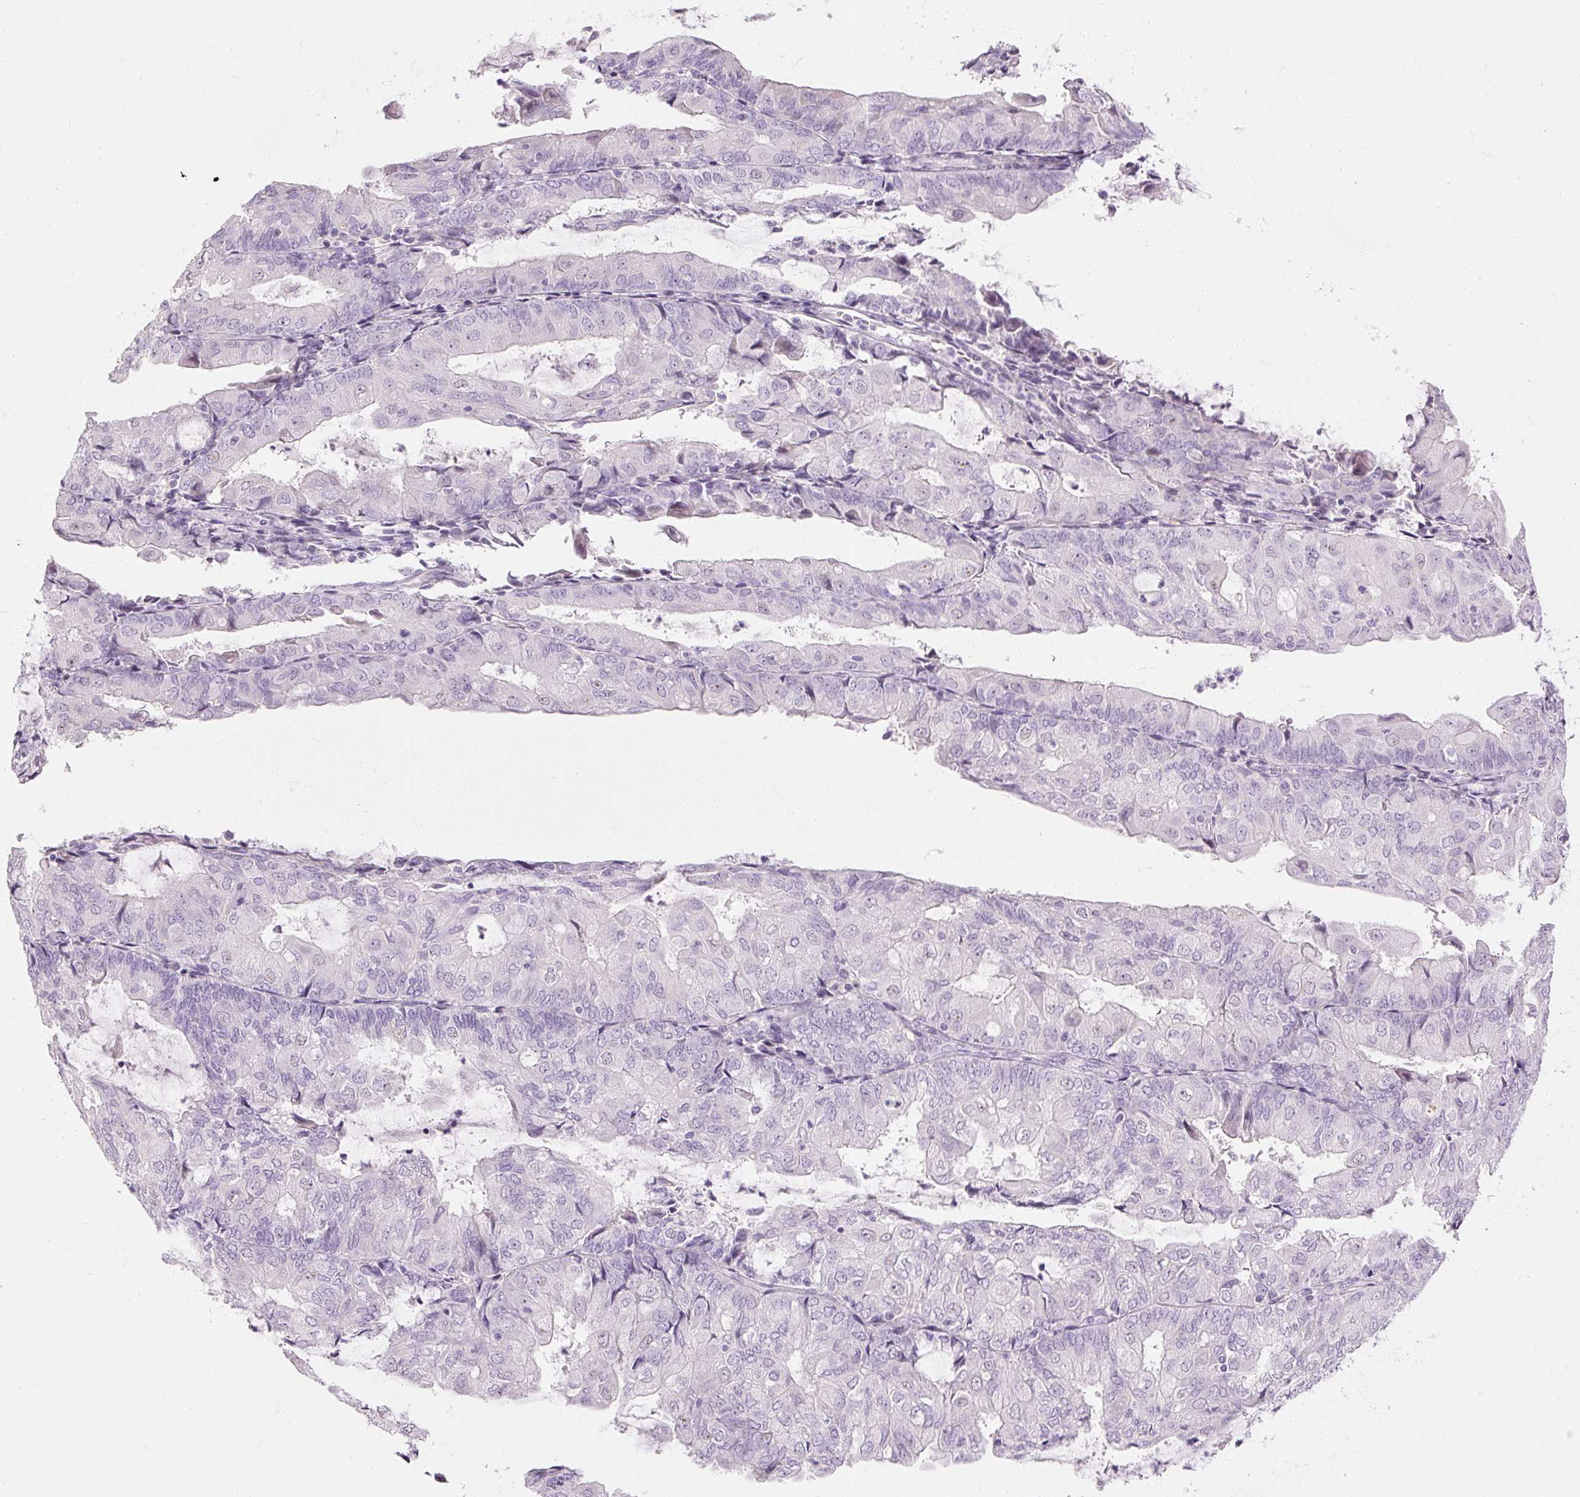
{"staining": {"intensity": "negative", "quantity": "none", "location": "none"}, "tissue": "endometrial cancer", "cell_type": "Tumor cells", "image_type": "cancer", "snomed": [{"axis": "morphology", "description": "Adenocarcinoma, NOS"}, {"axis": "topography", "description": "Endometrium"}], "caption": "Immunohistochemical staining of human adenocarcinoma (endometrial) exhibits no significant staining in tumor cells.", "gene": "NFE2L3", "patient": {"sex": "female", "age": 81}}